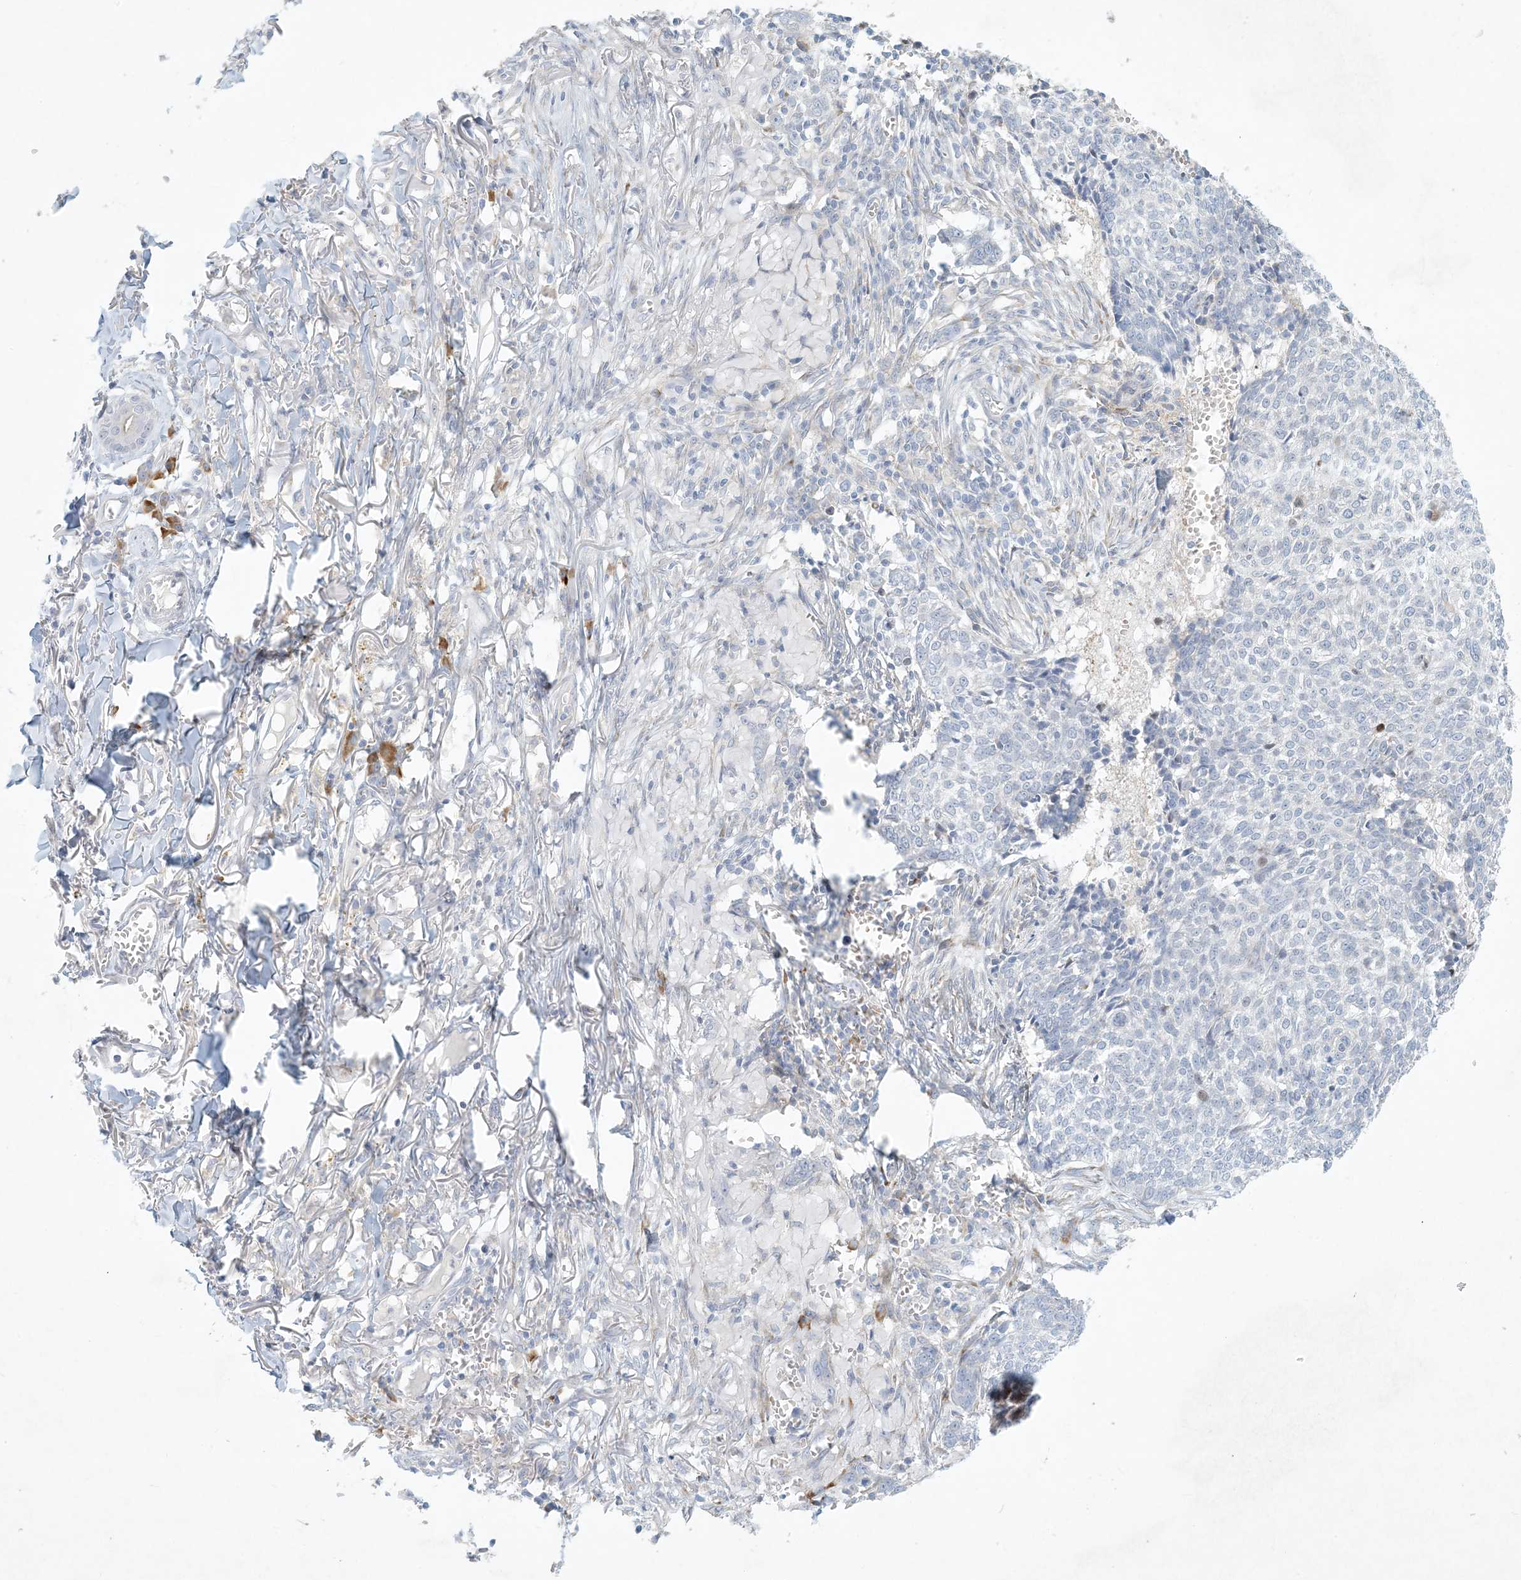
{"staining": {"intensity": "negative", "quantity": "none", "location": "none"}, "tissue": "skin cancer", "cell_type": "Tumor cells", "image_type": "cancer", "snomed": [{"axis": "morphology", "description": "Basal cell carcinoma"}, {"axis": "topography", "description": "Skin"}], "caption": "Immunohistochemical staining of skin cancer (basal cell carcinoma) reveals no significant positivity in tumor cells. The staining is performed using DAB brown chromogen with nuclei counter-stained in using hematoxylin.", "gene": "ZNF385D", "patient": {"sex": "male", "age": 85}}